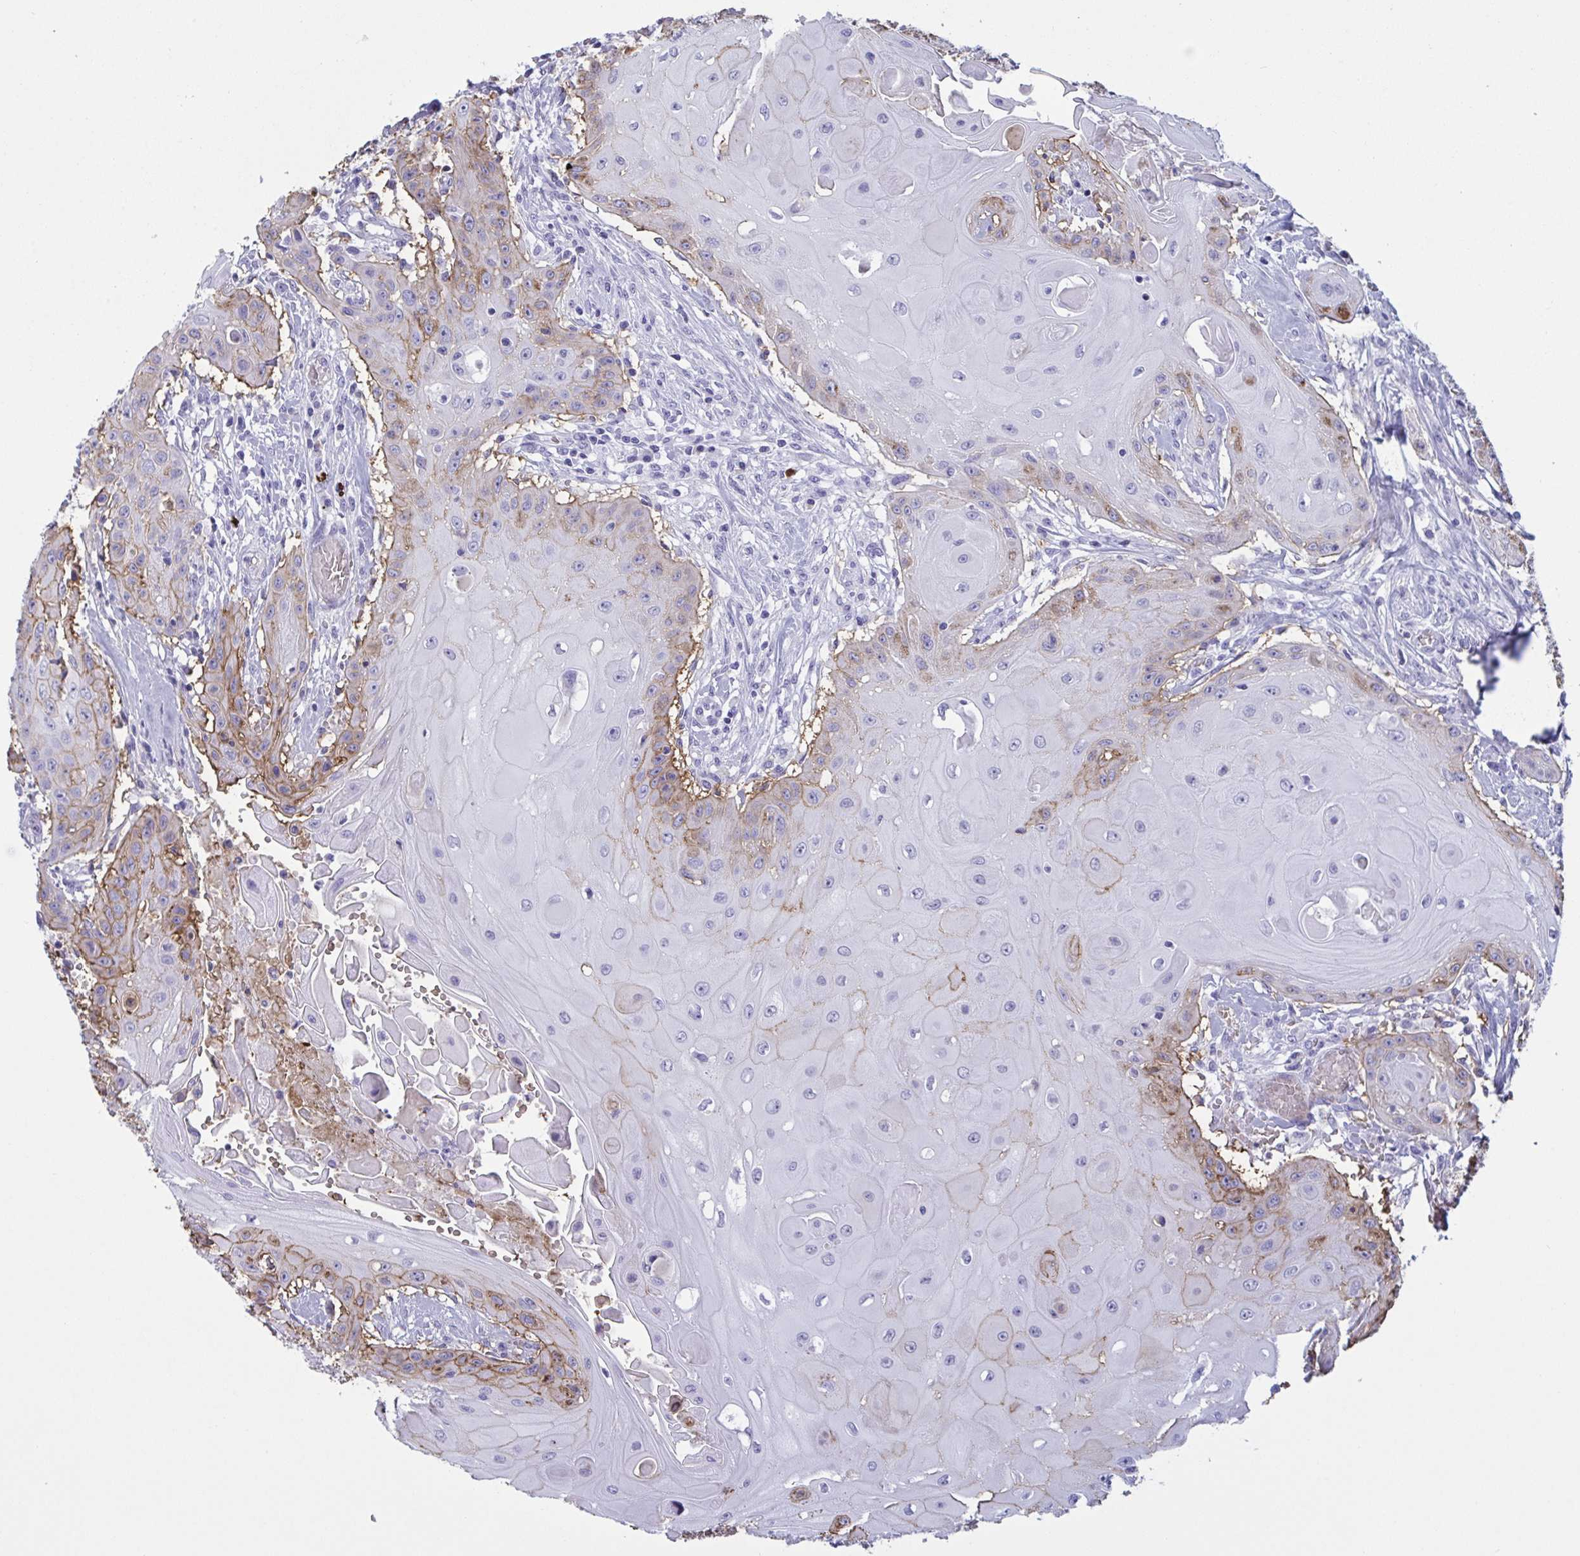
{"staining": {"intensity": "moderate", "quantity": "<25%", "location": "cytoplasmic/membranous"}, "tissue": "head and neck cancer", "cell_type": "Tumor cells", "image_type": "cancer", "snomed": [{"axis": "morphology", "description": "Squamous cell carcinoma, NOS"}, {"axis": "topography", "description": "Oral tissue"}, {"axis": "topography", "description": "Head-Neck"}, {"axis": "topography", "description": "Neck, NOS"}], "caption": "Protein analysis of head and neck cancer tissue demonstrates moderate cytoplasmic/membranous expression in approximately <25% of tumor cells.", "gene": "SLC2A1", "patient": {"sex": "female", "age": 55}}